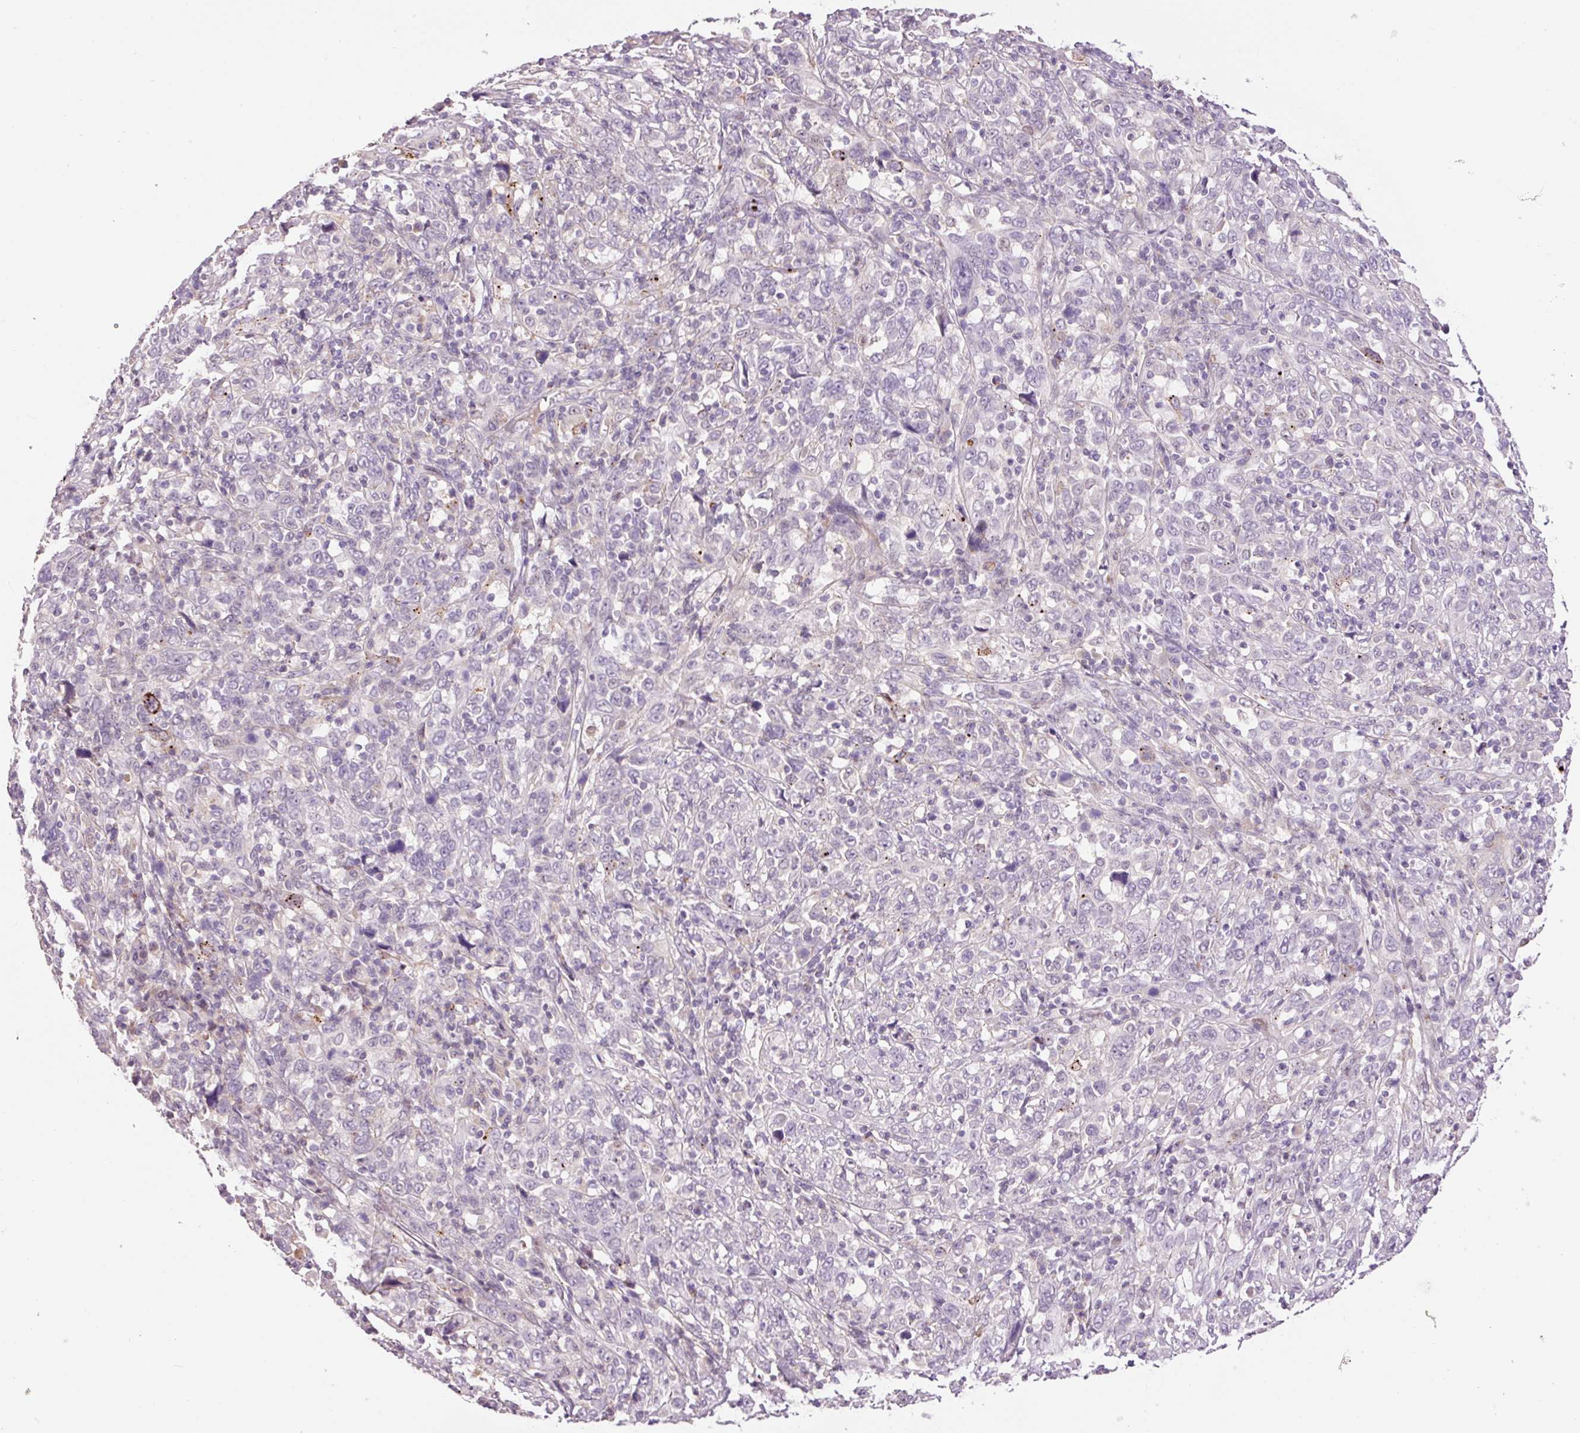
{"staining": {"intensity": "negative", "quantity": "none", "location": "none"}, "tissue": "cervical cancer", "cell_type": "Tumor cells", "image_type": "cancer", "snomed": [{"axis": "morphology", "description": "Squamous cell carcinoma, NOS"}, {"axis": "topography", "description": "Cervix"}], "caption": "Tumor cells show no significant protein staining in cervical cancer (squamous cell carcinoma). (DAB immunohistochemistry (IHC) with hematoxylin counter stain).", "gene": "HNF1A", "patient": {"sex": "female", "age": 46}}